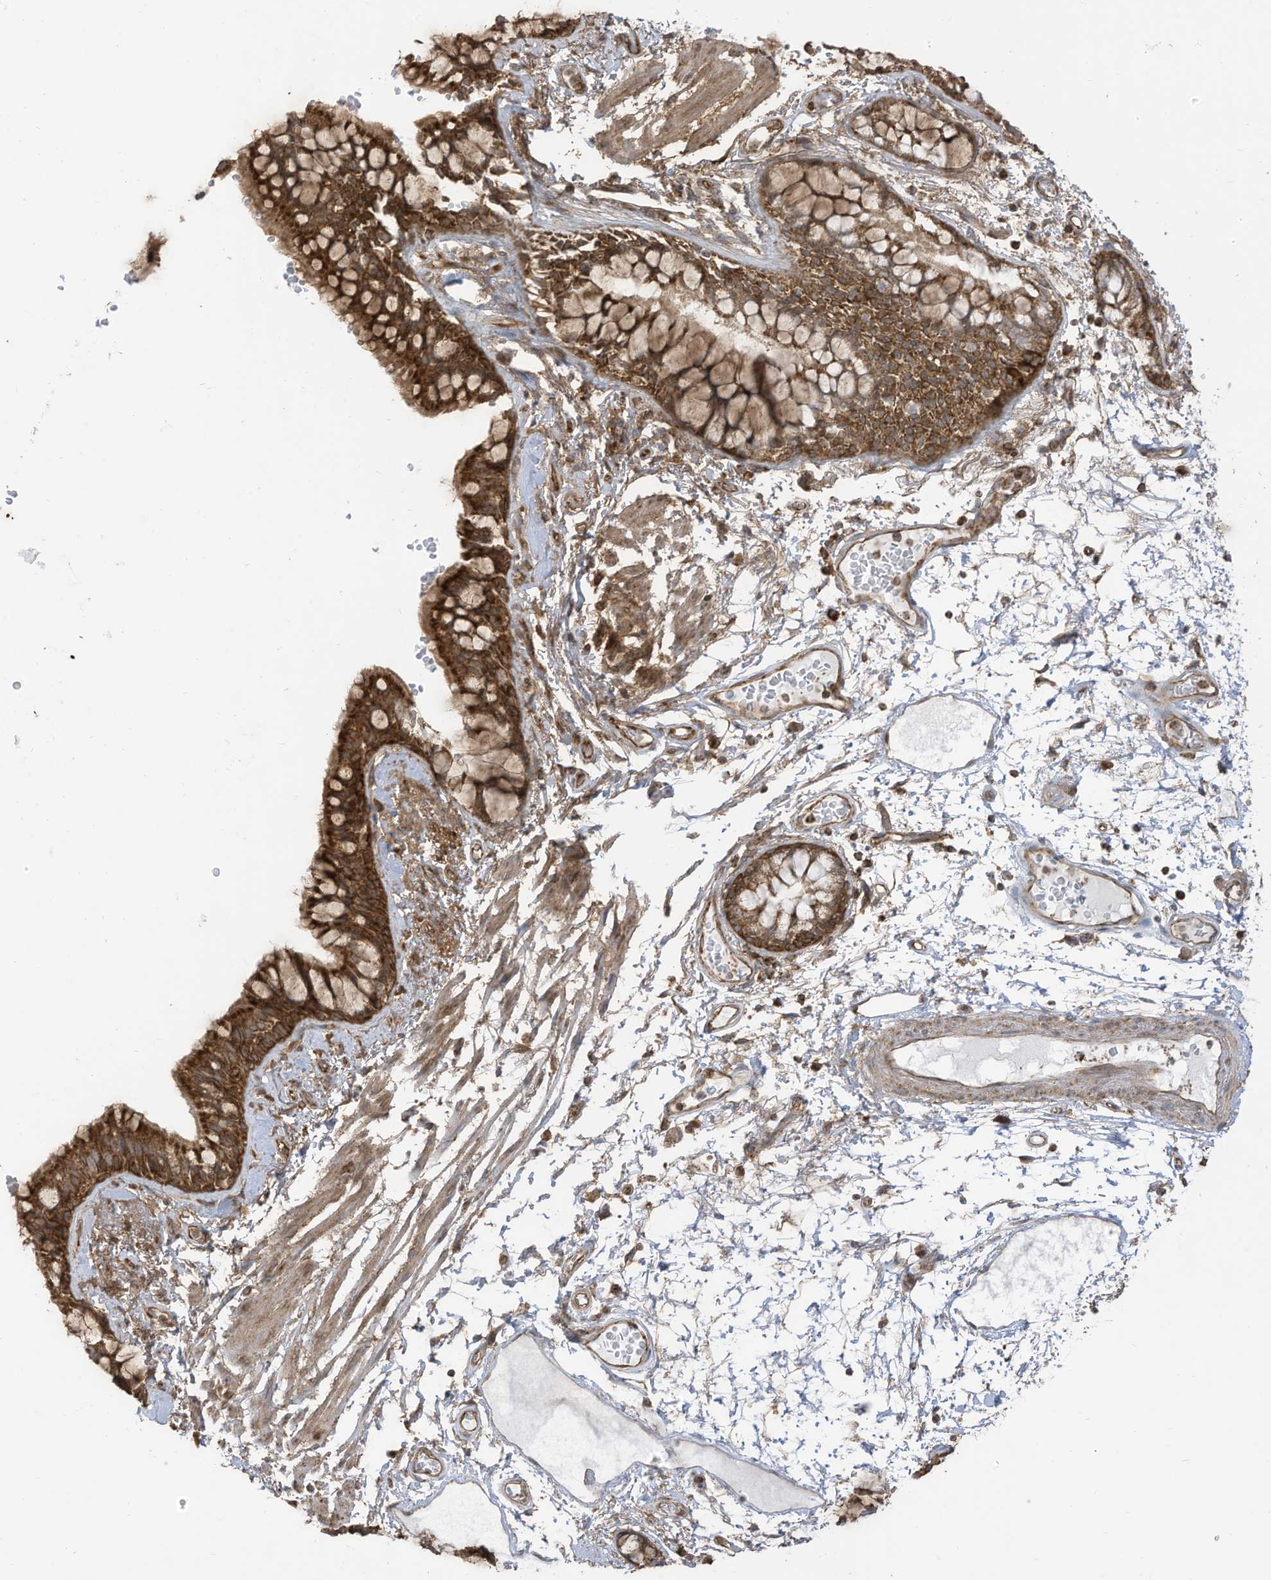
{"staining": {"intensity": "moderate", "quantity": ">75%", "location": "cytoplasmic/membranous"}, "tissue": "bronchus", "cell_type": "Respiratory epithelial cells", "image_type": "normal", "snomed": [{"axis": "morphology", "description": "Normal tissue, NOS"}, {"axis": "topography", "description": "Cartilage tissue"}, {"axis": "topography", "description": "Bronchus"}], "caption": "Respiratory epithelial cells exhibit medium levels of moderate cytoplasmic/membranous staining in about >75% of cells in benign bronchus.", "gene": "REPS1", "patient": {"sex": "female", "age": 73}}